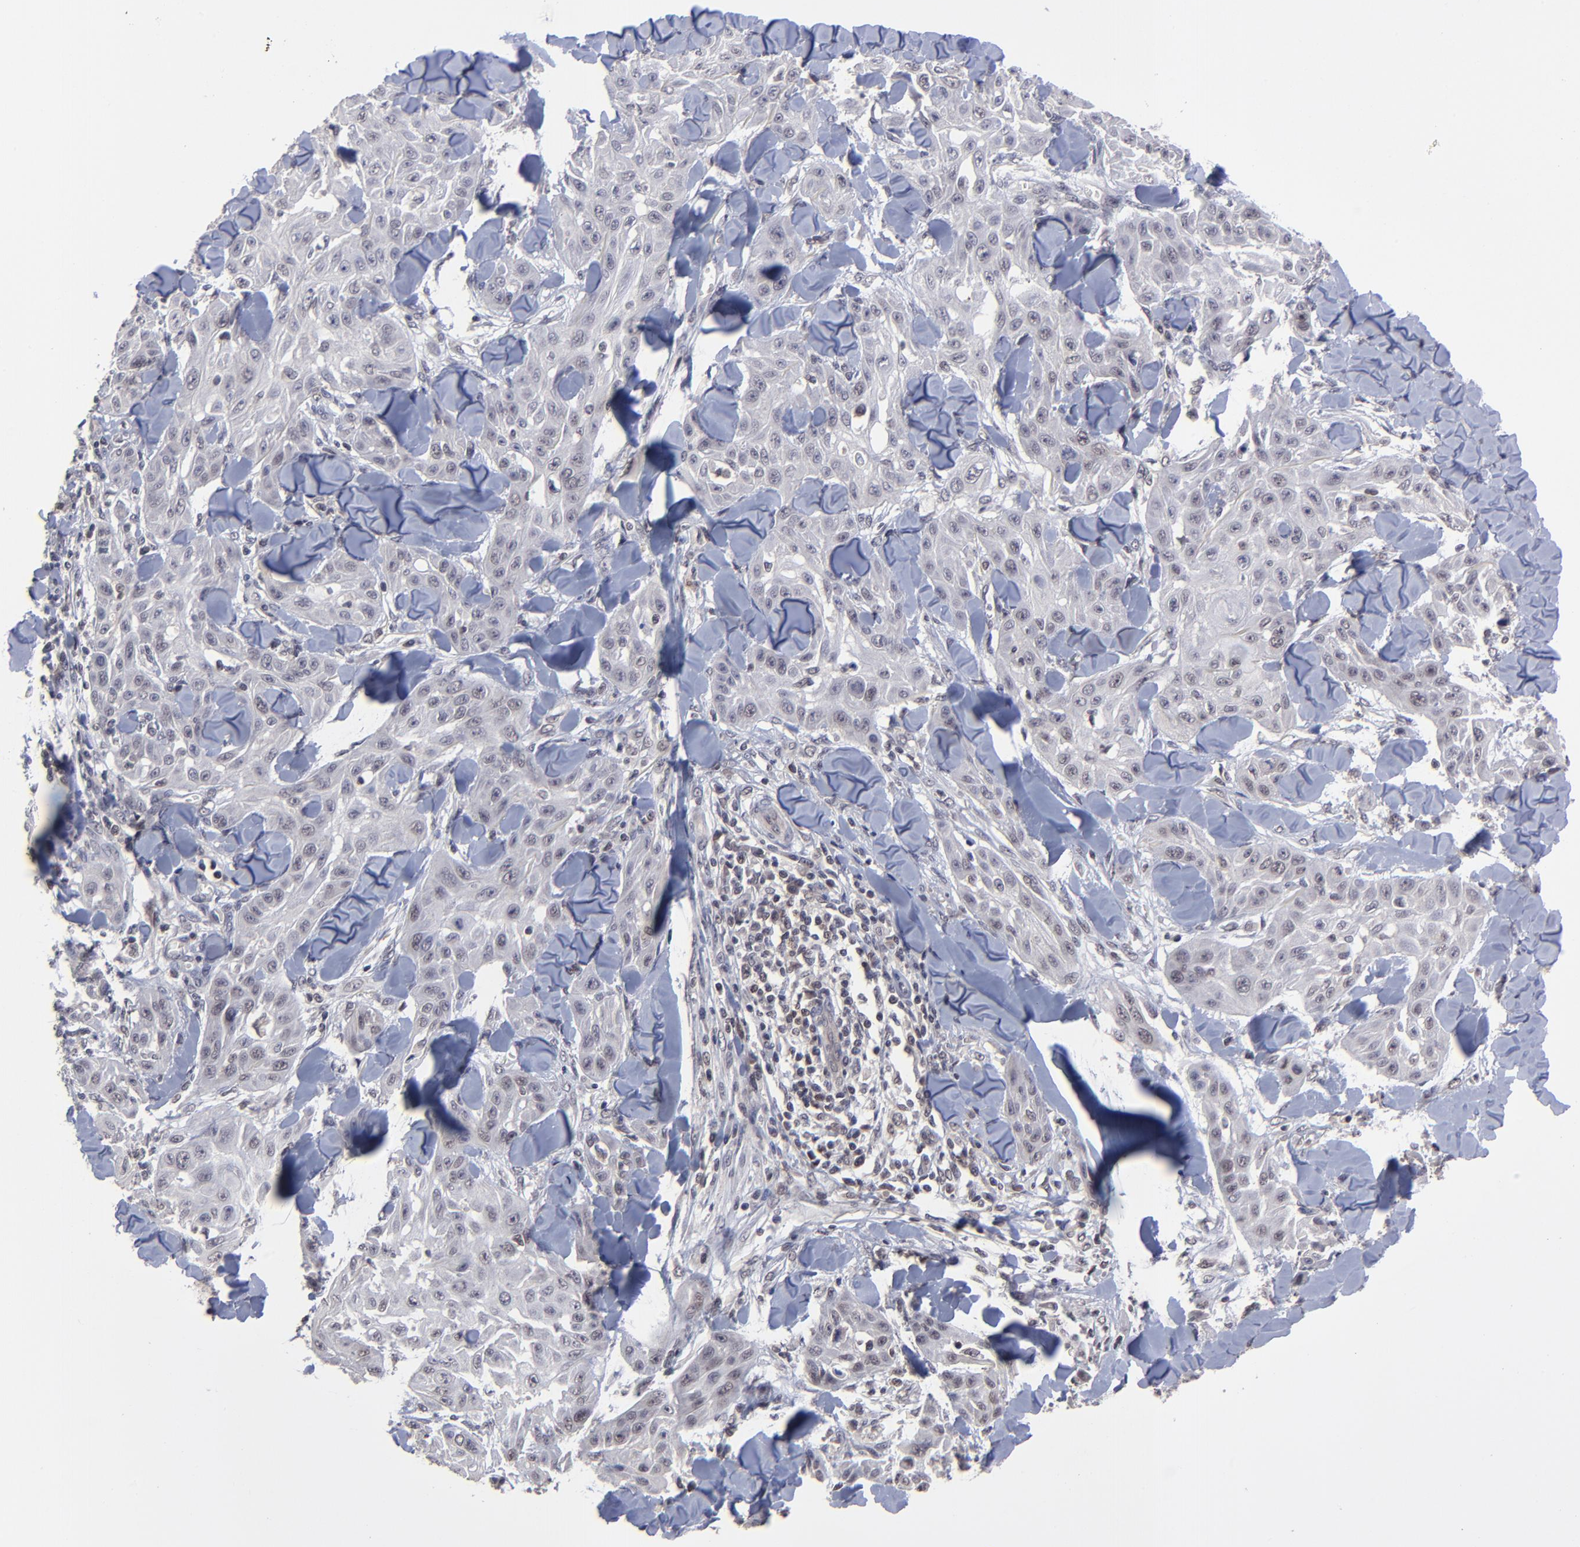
{"staining": {"intensity": "weak", "quantity": "25%-75%", "location": "nuclear"}, "tissue": "skin cancer", "cell_type": "Tumor cells", "image_type": "cancer", "snomed": [{"axis": "morphology", "description": "Squamous cell carcinoma, NOS"}, {"axis": "topography", "description": "Skin"}], "caption": "This histopathology image demonstrates IHC staining of human skin squamous cell carcinoma, with low weak nuclear expression in about 25%-75% of tumor cells.", "gene": "ZNF419", "patient": {"sex": "male", "age": 24}}